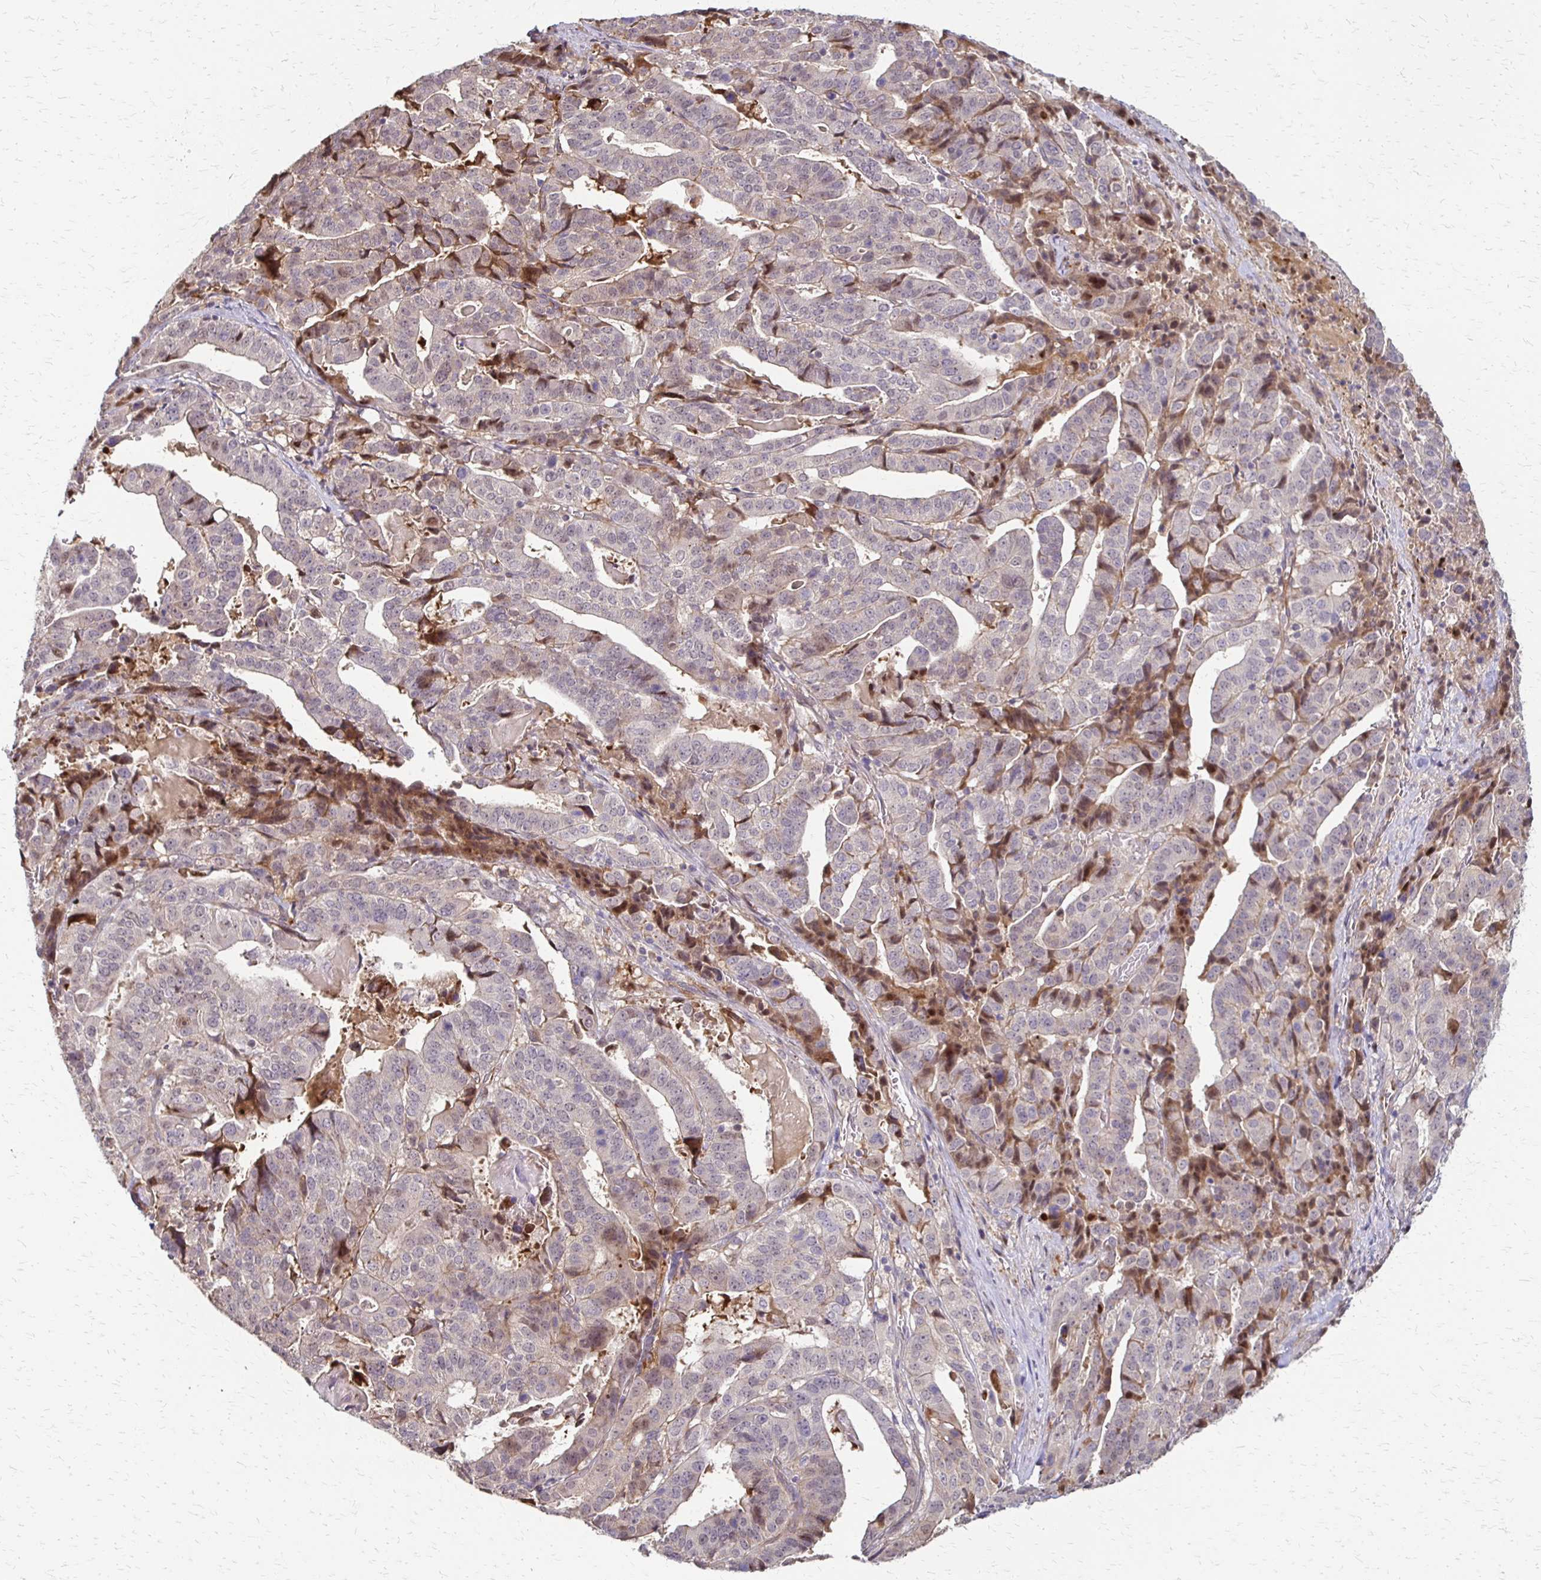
{"staining": {"intensity": "negative", "quantity": "none", "location": "none"}, "tissue": "stomach cancer", "cell_type": "Tumor cells", "image_type": "cancer", "snomed": [{"axis": "morphology", "description": "Adenocarcinoma, NOS"}, {"axis": "topography", "description": "Stomach"}], "caption": "Stomach adenocarcinoma stained for a protein using immunohistochemistry displays no expression tumor cells.", "gene": "CFL2", "patient": {"sex": "male", "age": 48}}